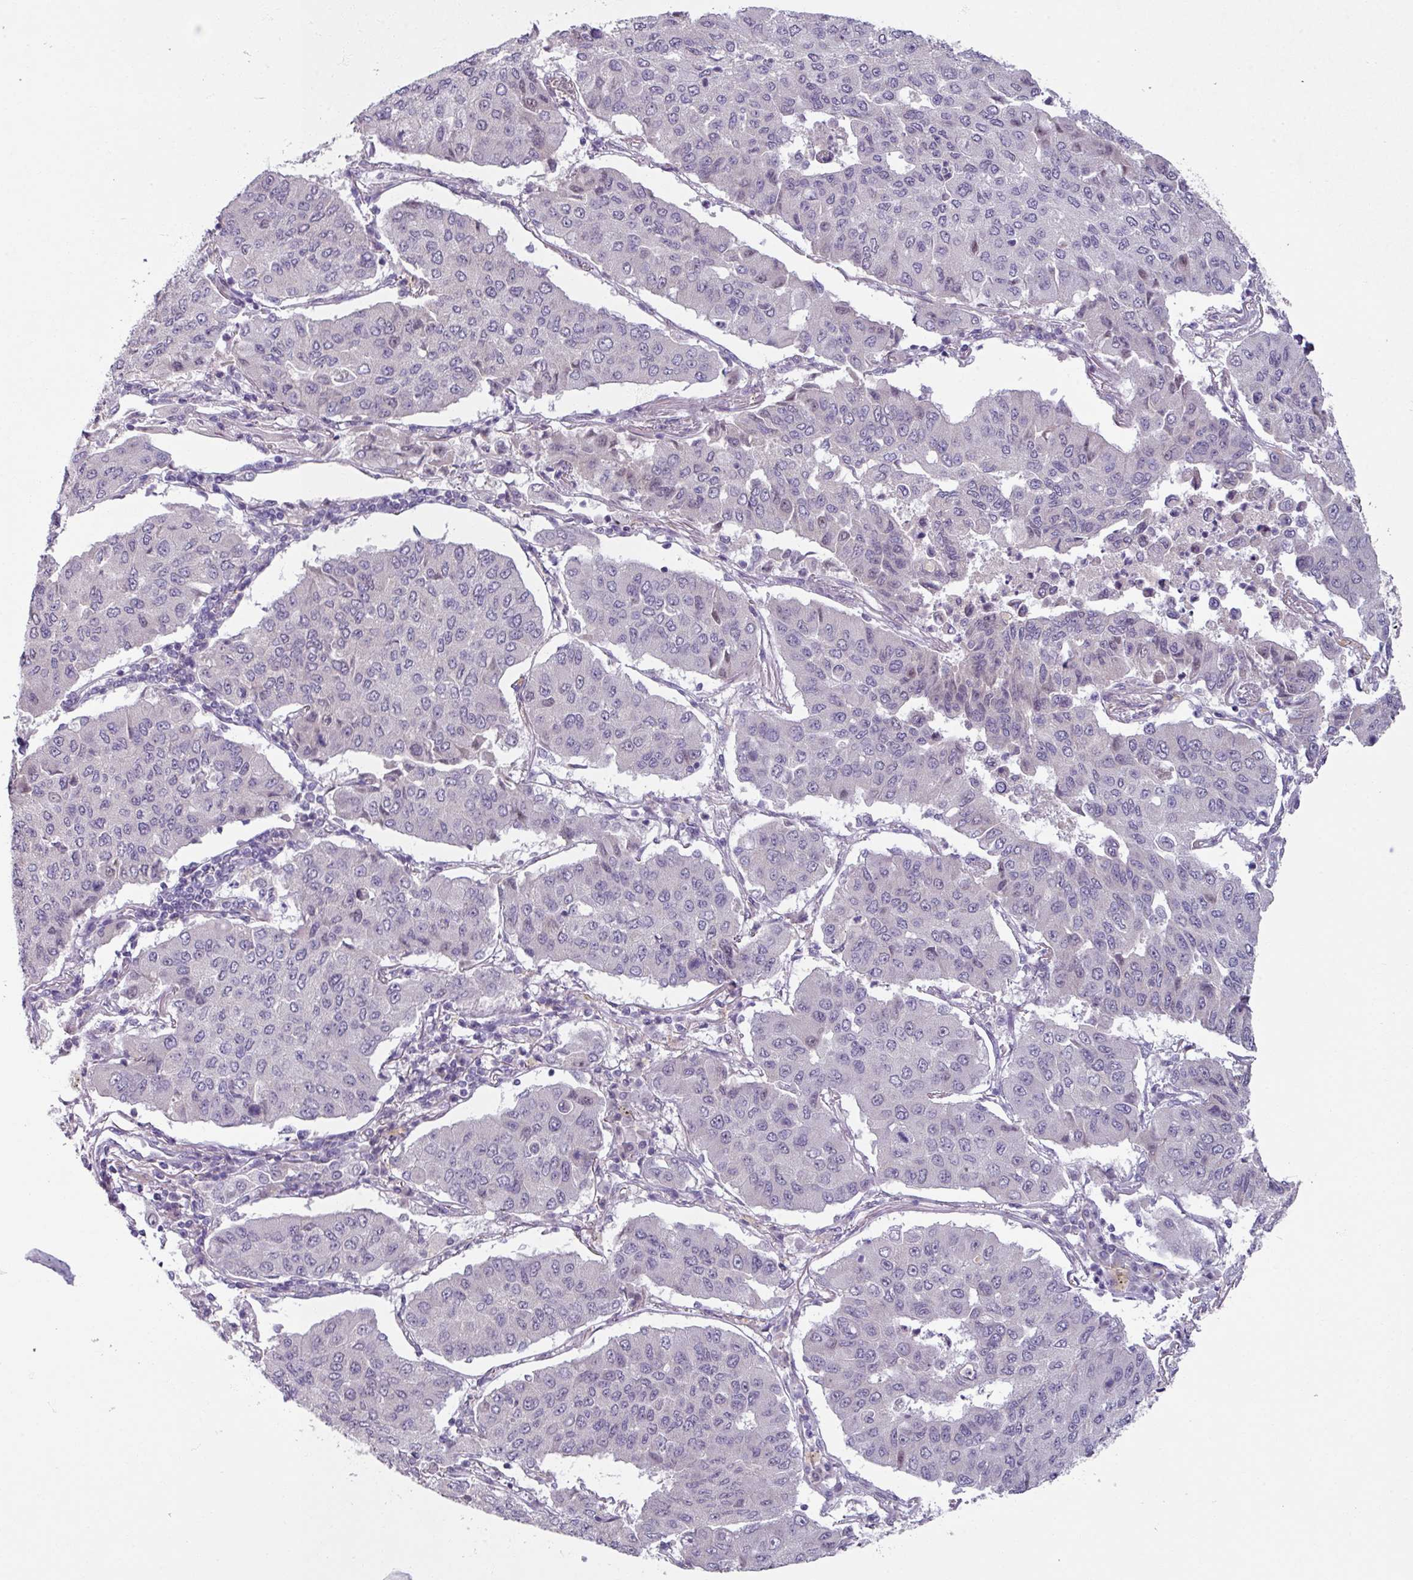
{"staining": {"intensity": "weak", "quantity": "<25%", "location": "nuclear"}, "tissue": "lung cancer", "cell_type": "Tumor cells", "image_type": "cancer", "snomed": [{"axis": "morphology", "description": "Squamous cell carcinoma, NOS"}, {"axis": "topography", "description": "Lung"}], "caption": "Photomicrograph shows no protein positivity in tumor cells of squamous cell carcinoma (lung) tissue.", "gene": "UVSSA", "patient": {"sex": "male", "age": 74}}